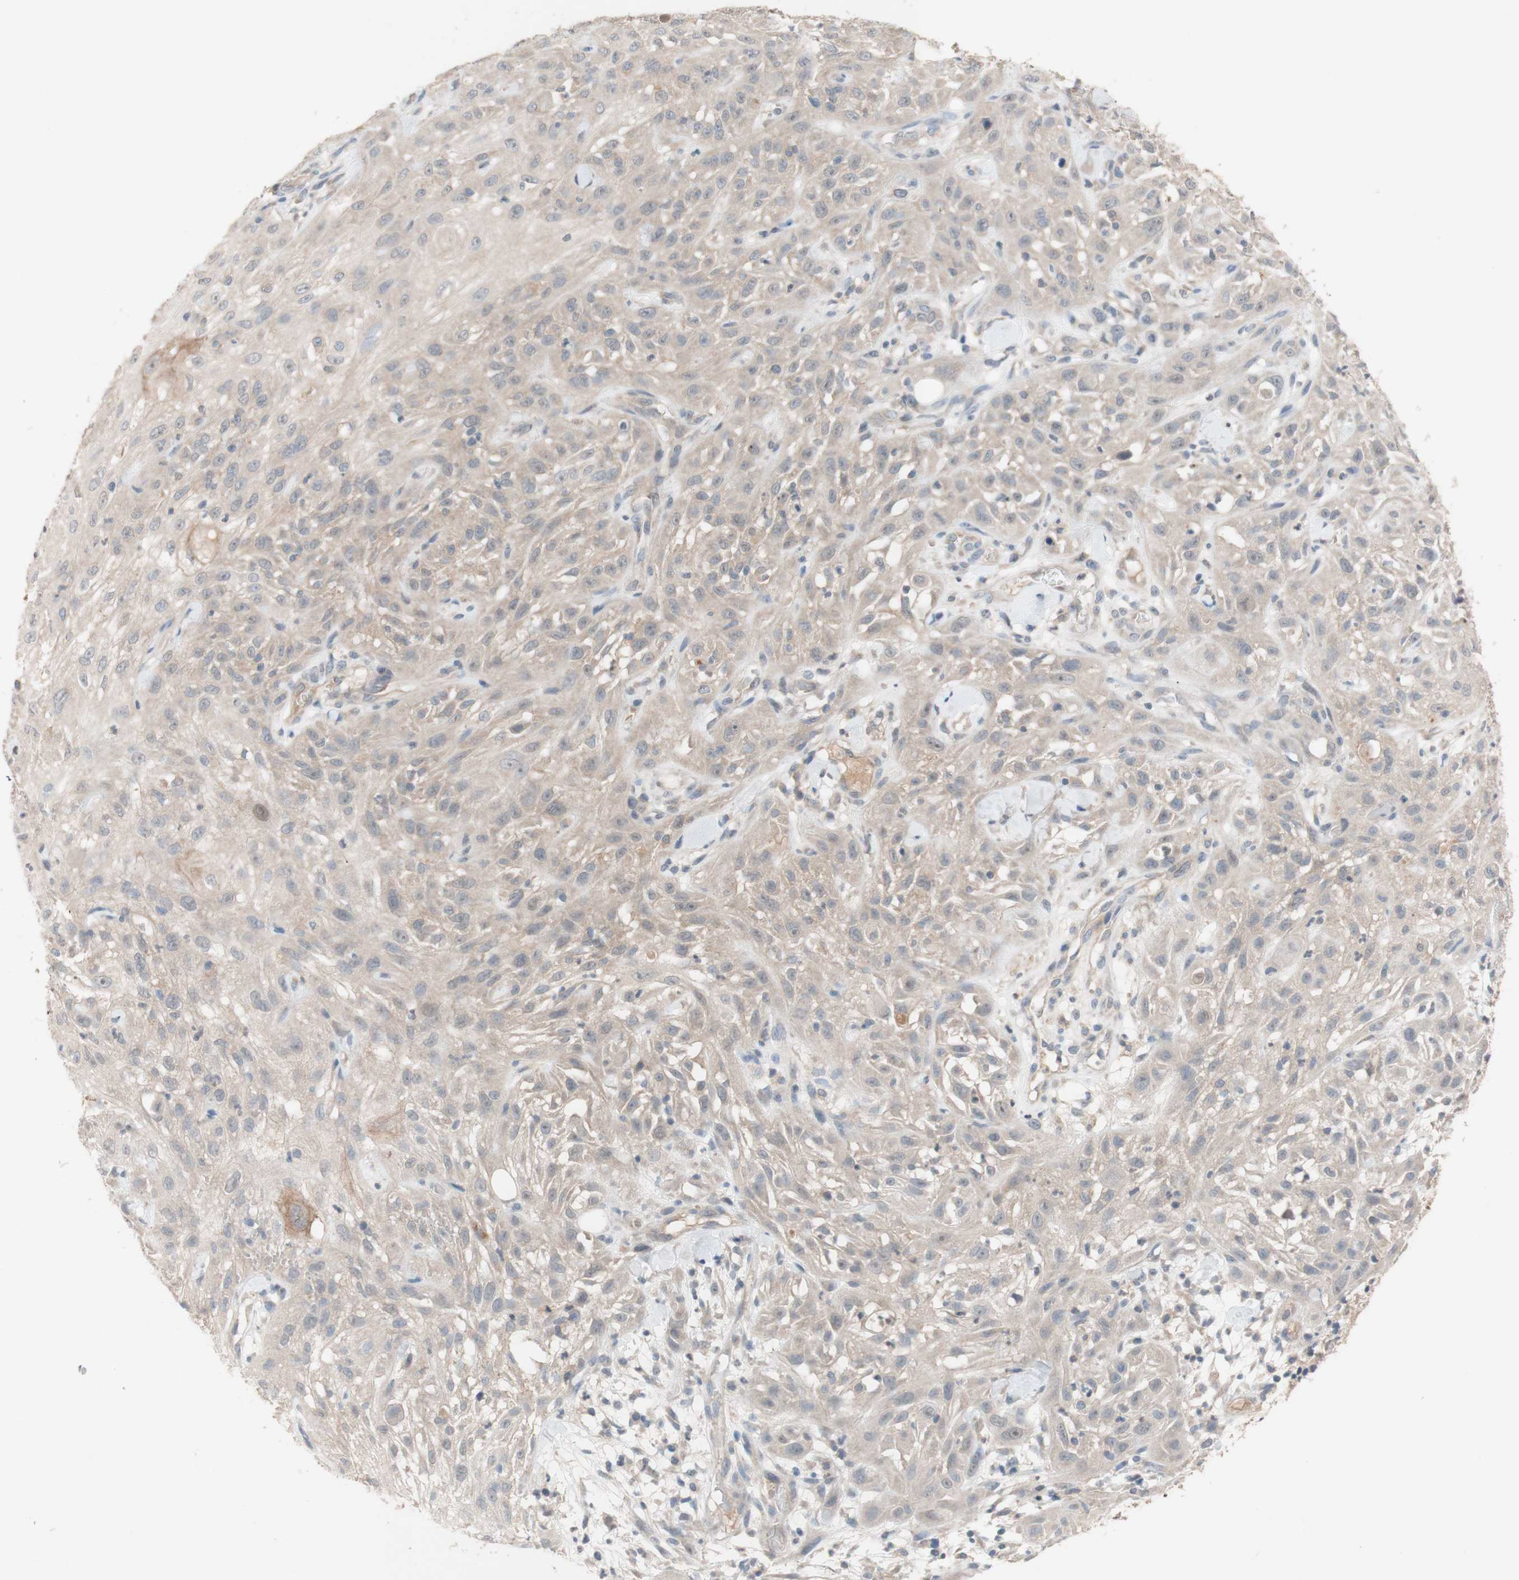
{"staining": {"intensity": "weak", "quantity": "25%-75%", "location": "cytoplasmic/membranous"}, "tissue": "skin cancer", "cell_type": "Tumor cells", "image_type": "cancer", "snomed": [{"axis": "morphology", "description": "Squamous cell carcinoma, NOS"}, {"axis": "topography", "description": "Skin"}], "caption": "Immunohistochemistry (IHC) micrograph of neoplastic tissue: human squamous cell carcinoma (skin) stained using immunohistochemistry reveals low levels of weak protein expression localized specifically in the cytoplasmic/membranous of tumor cells, appearing as a cytoplasmic/membranous brown color.", "gene": "PEX2", "patient": {"sex": "male", "age": 75}}